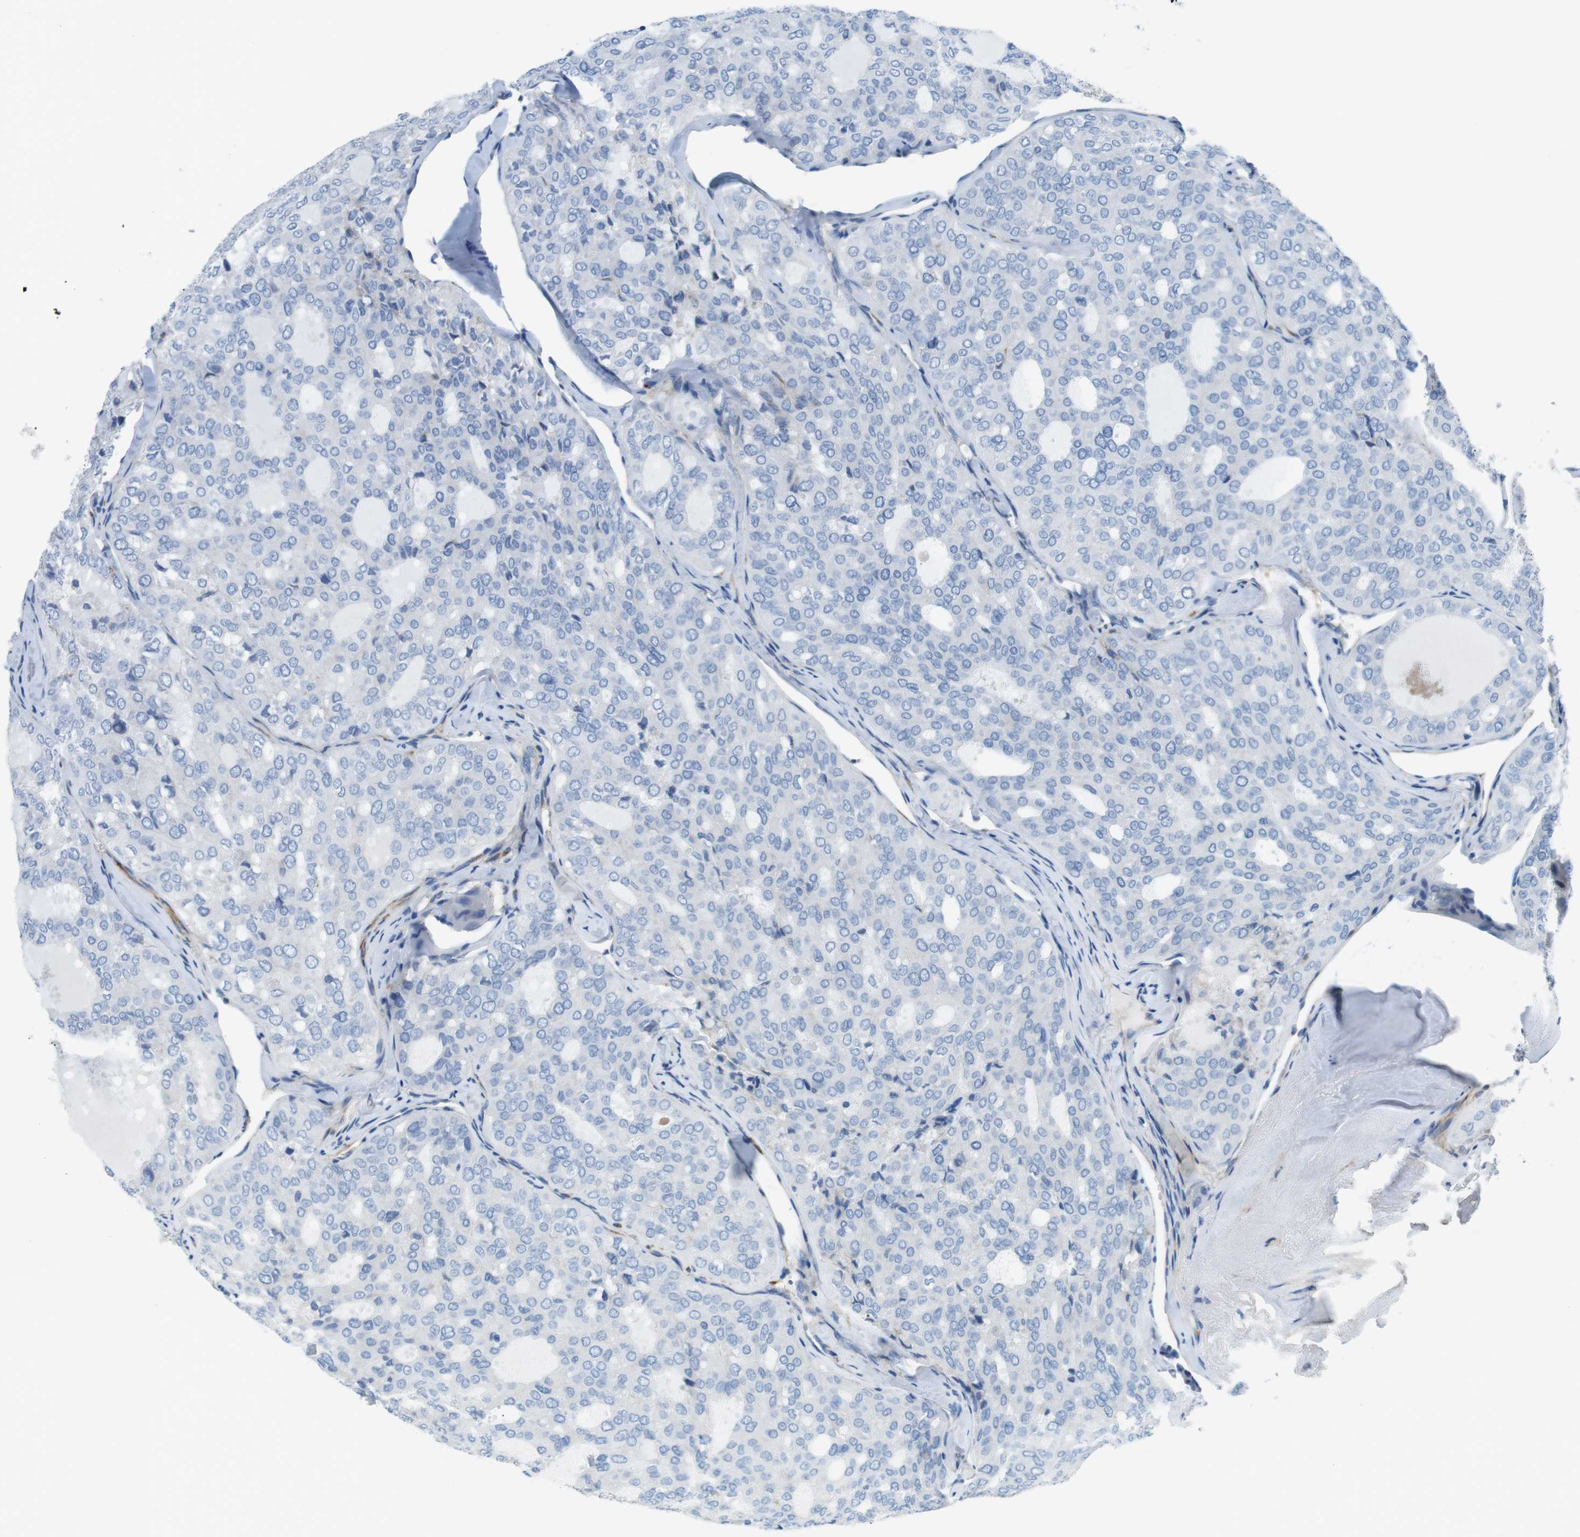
{"staining": {"intensity": "negative", "quantity": "none", "location": "none"}, "tissue": "thyroid cancer", "cell_type": "Tumor cells", "image_type": "cancer", "snomed": [{"axis": "morphology", "description": "Follicular adenoma carcinoma, NOS"}, {"axis": "topography", "description": "Thyroid gland"}], "caption": "The photomicrograph displays no staining of tumor cells in thyroid cancer (follicular adenoma carcinoma). (DAB (3,3'-diaminobenzidine) immunohistochemistry, high magnification).", "gene": "EMP2", "patient": {"sex": "male", "age": 75}}